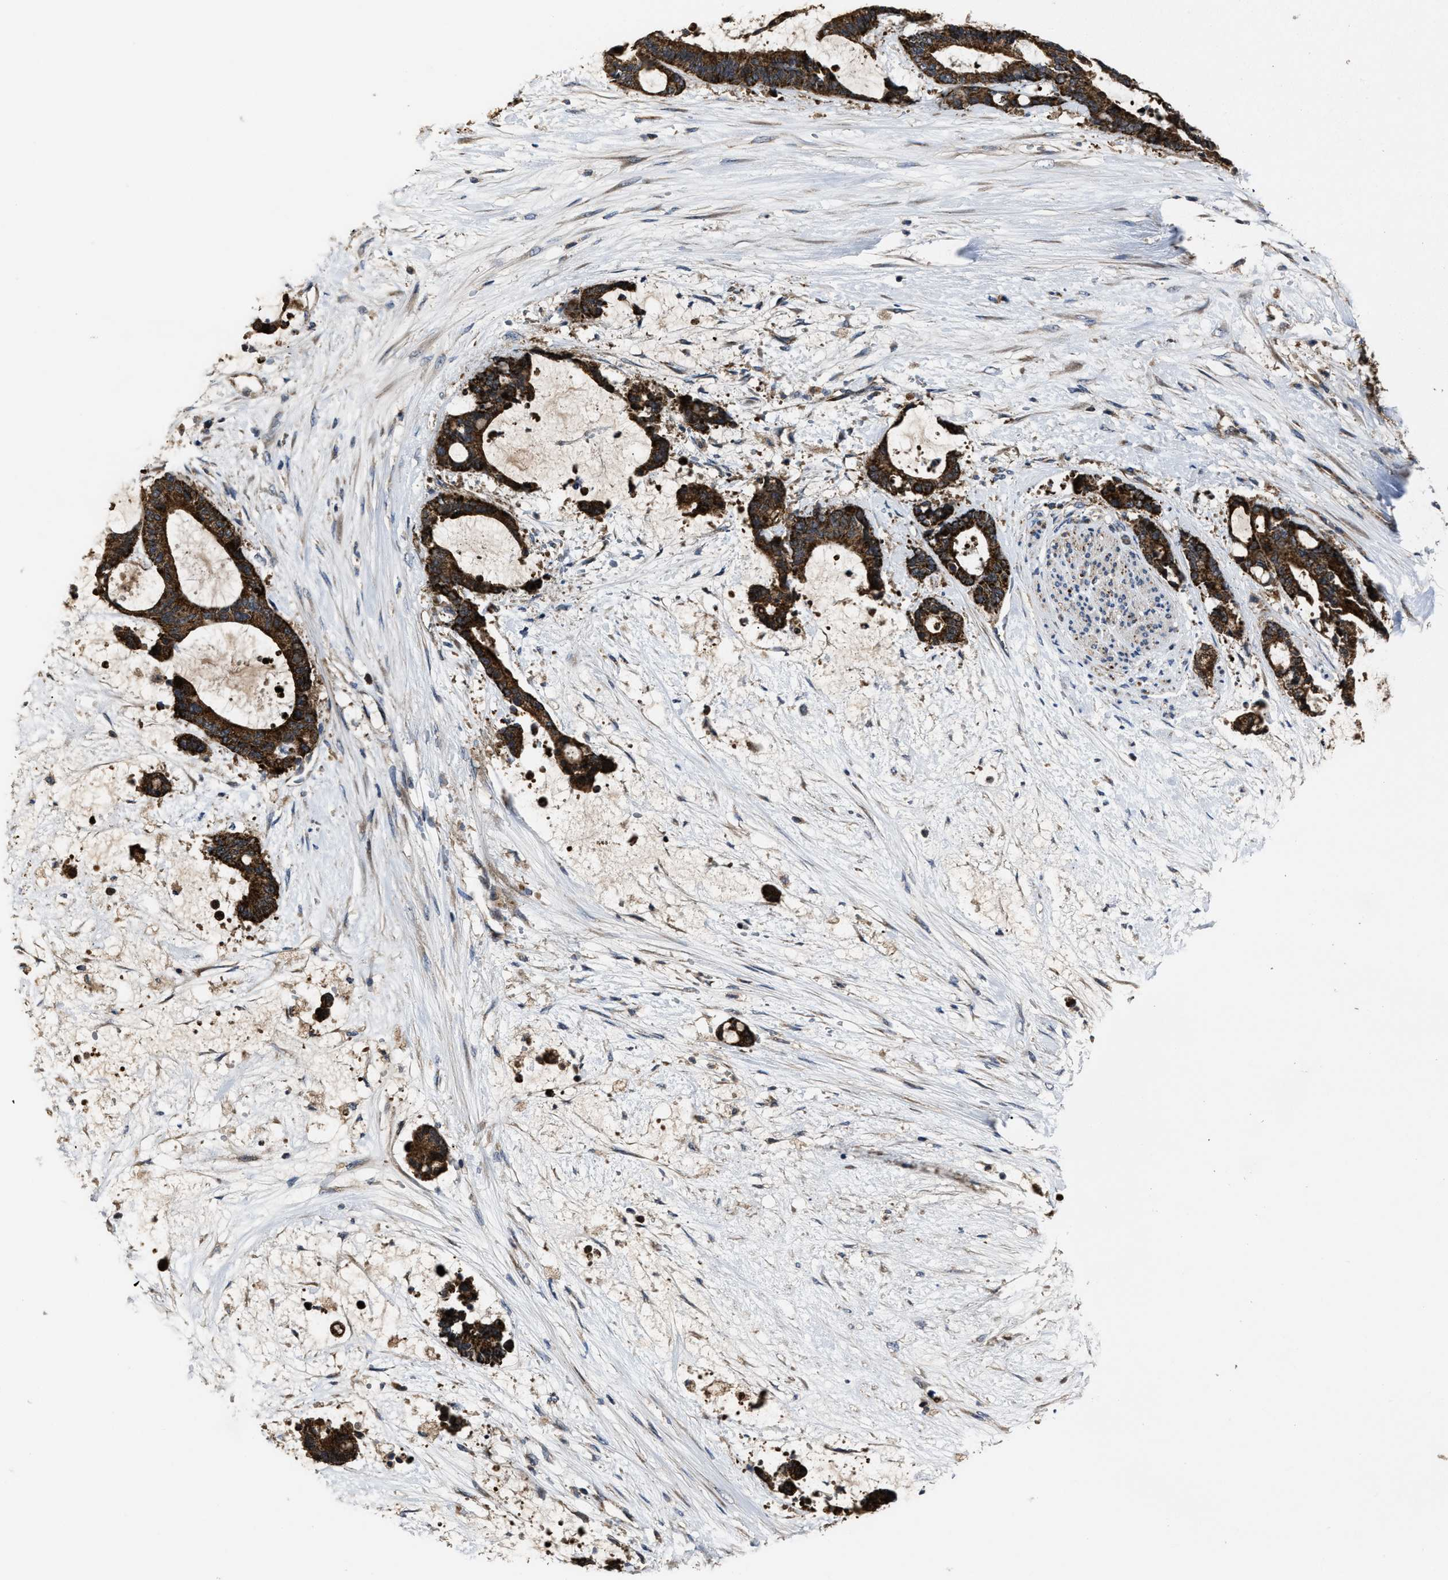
{"staining": {"intensity": "strong", "quantity": ">75%", "location": "cytoplasmic/membranous"}, "tissue": "liver cancer", "cell_type": "Tumor cells", "image_type": "cancer", "snomed": [{"axis": "morphology", "description": "Normal tissue, NOS"}, {"axis": "morphology", "description": "Cholangiocarcinoma"}, {"axis": "topography", "description": "Liver"}, {"axis": "topography", "description": "Peripheral nerve tissue"}], "caption": "Immunohistochemistry histopathology image of neoplastic tissue: human liver cholangiocarcinoma stained using immunohistochemistry shows high levels of strong protein expression localized specifically in the cytoplasmic/membranous of tumor cells, appearing as a cytoplasmic/membranous brown color.", "gene": "PASK", "patient": {"sex": "female", "age": 73}}